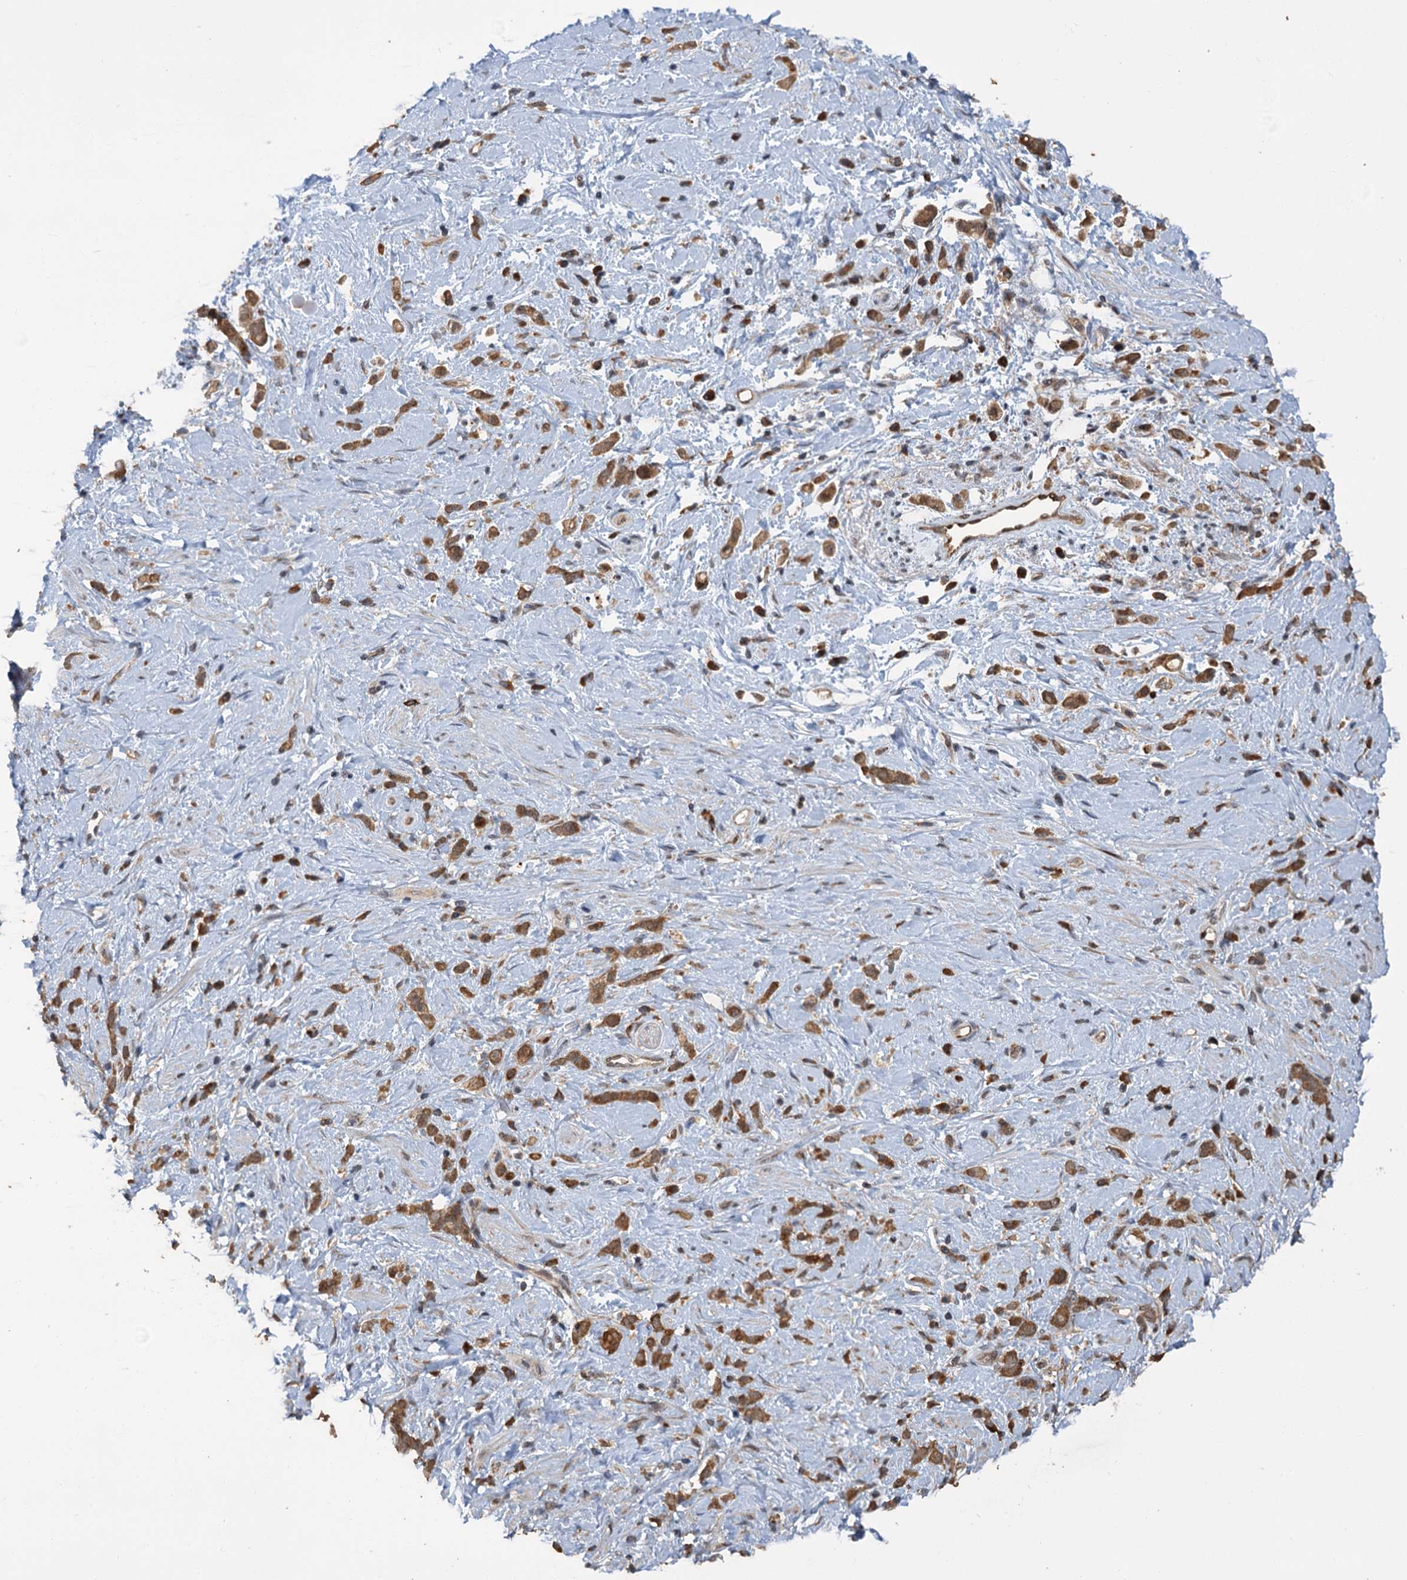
{"staining": {"intensity": "moderate", "quantity": ">75%", "location": "cytoplasmic/membranous"}, "tissue": "stomach cancer", "cell_type": "Tumor cells", "image_type": "cancer", "snomed": [{"axis": "morphology", "description": "Adenocarcinoma, NOS"}, {"axis": "topography", "description": "Stomach"}], "caption": "Brown immunohistochemical staining in human stomach cancer (adenocarcinoma) reveals moderate cytoplasmic/membranous positivity in approximately >75% of tumor cells. Nuclei are stained in blue.", "gene": "KANSL2", "patient": {"sex": "female", "age": 60}}